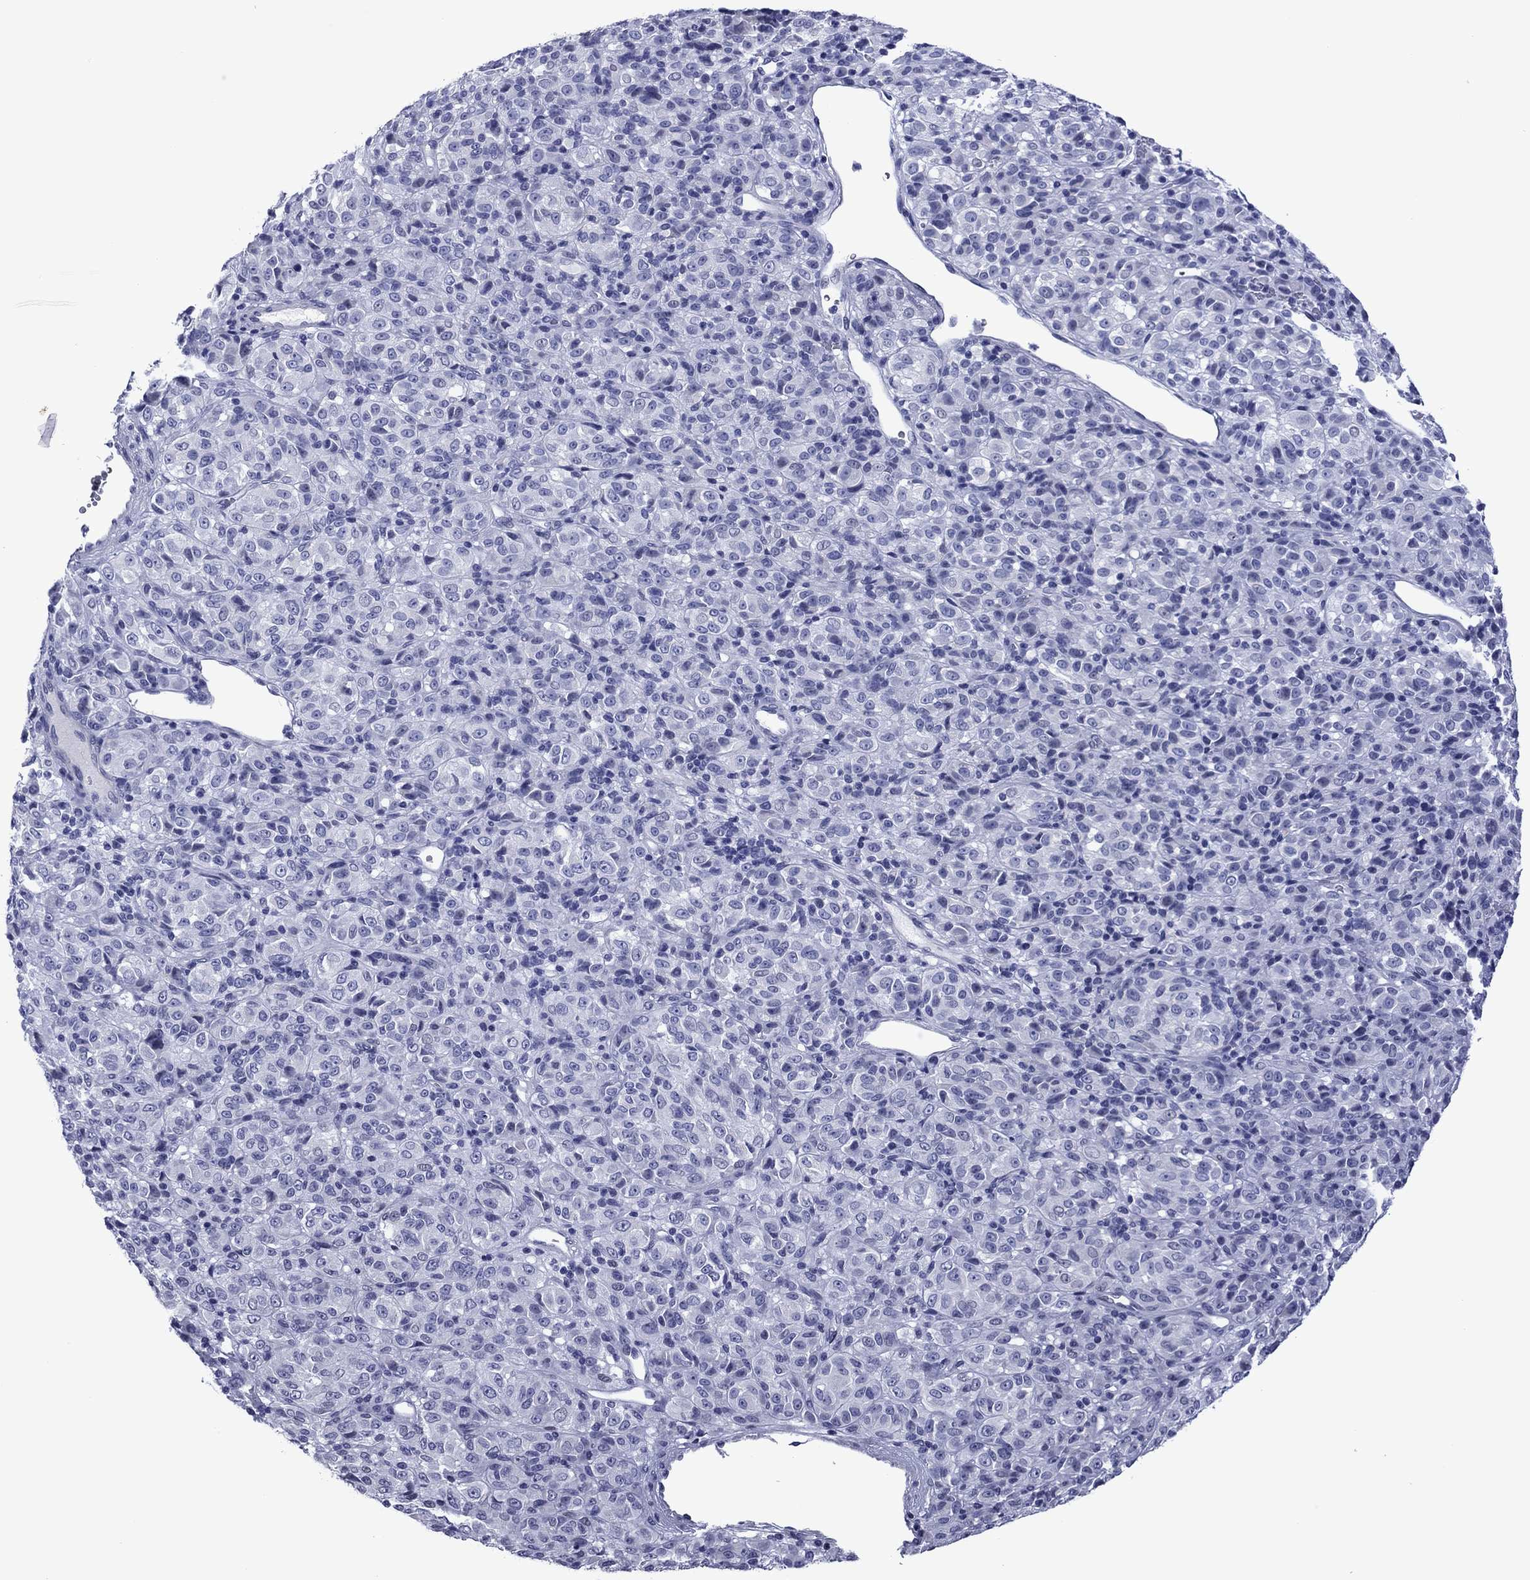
{"staining": {"intensity": "negative", "quantity": "none", "location": "none"}, "tissue": "melanoma", "cell_type": "Tumor cells", "image_type": "cancer", "snomed": [{"axis": "morphology", "description": "Malignant melanoma, Metastatic site"}, {"axis": "topography", "description": "Brain"}], "caption": "Tumor cells show no significant protein positivity in malignant melanoma (metastatic site). (Brightfield microscopy of DAB immunohistochemistry at high magnification).", "gene": "PIWIL1", "patient": {"sex": "female", "age": 56}}